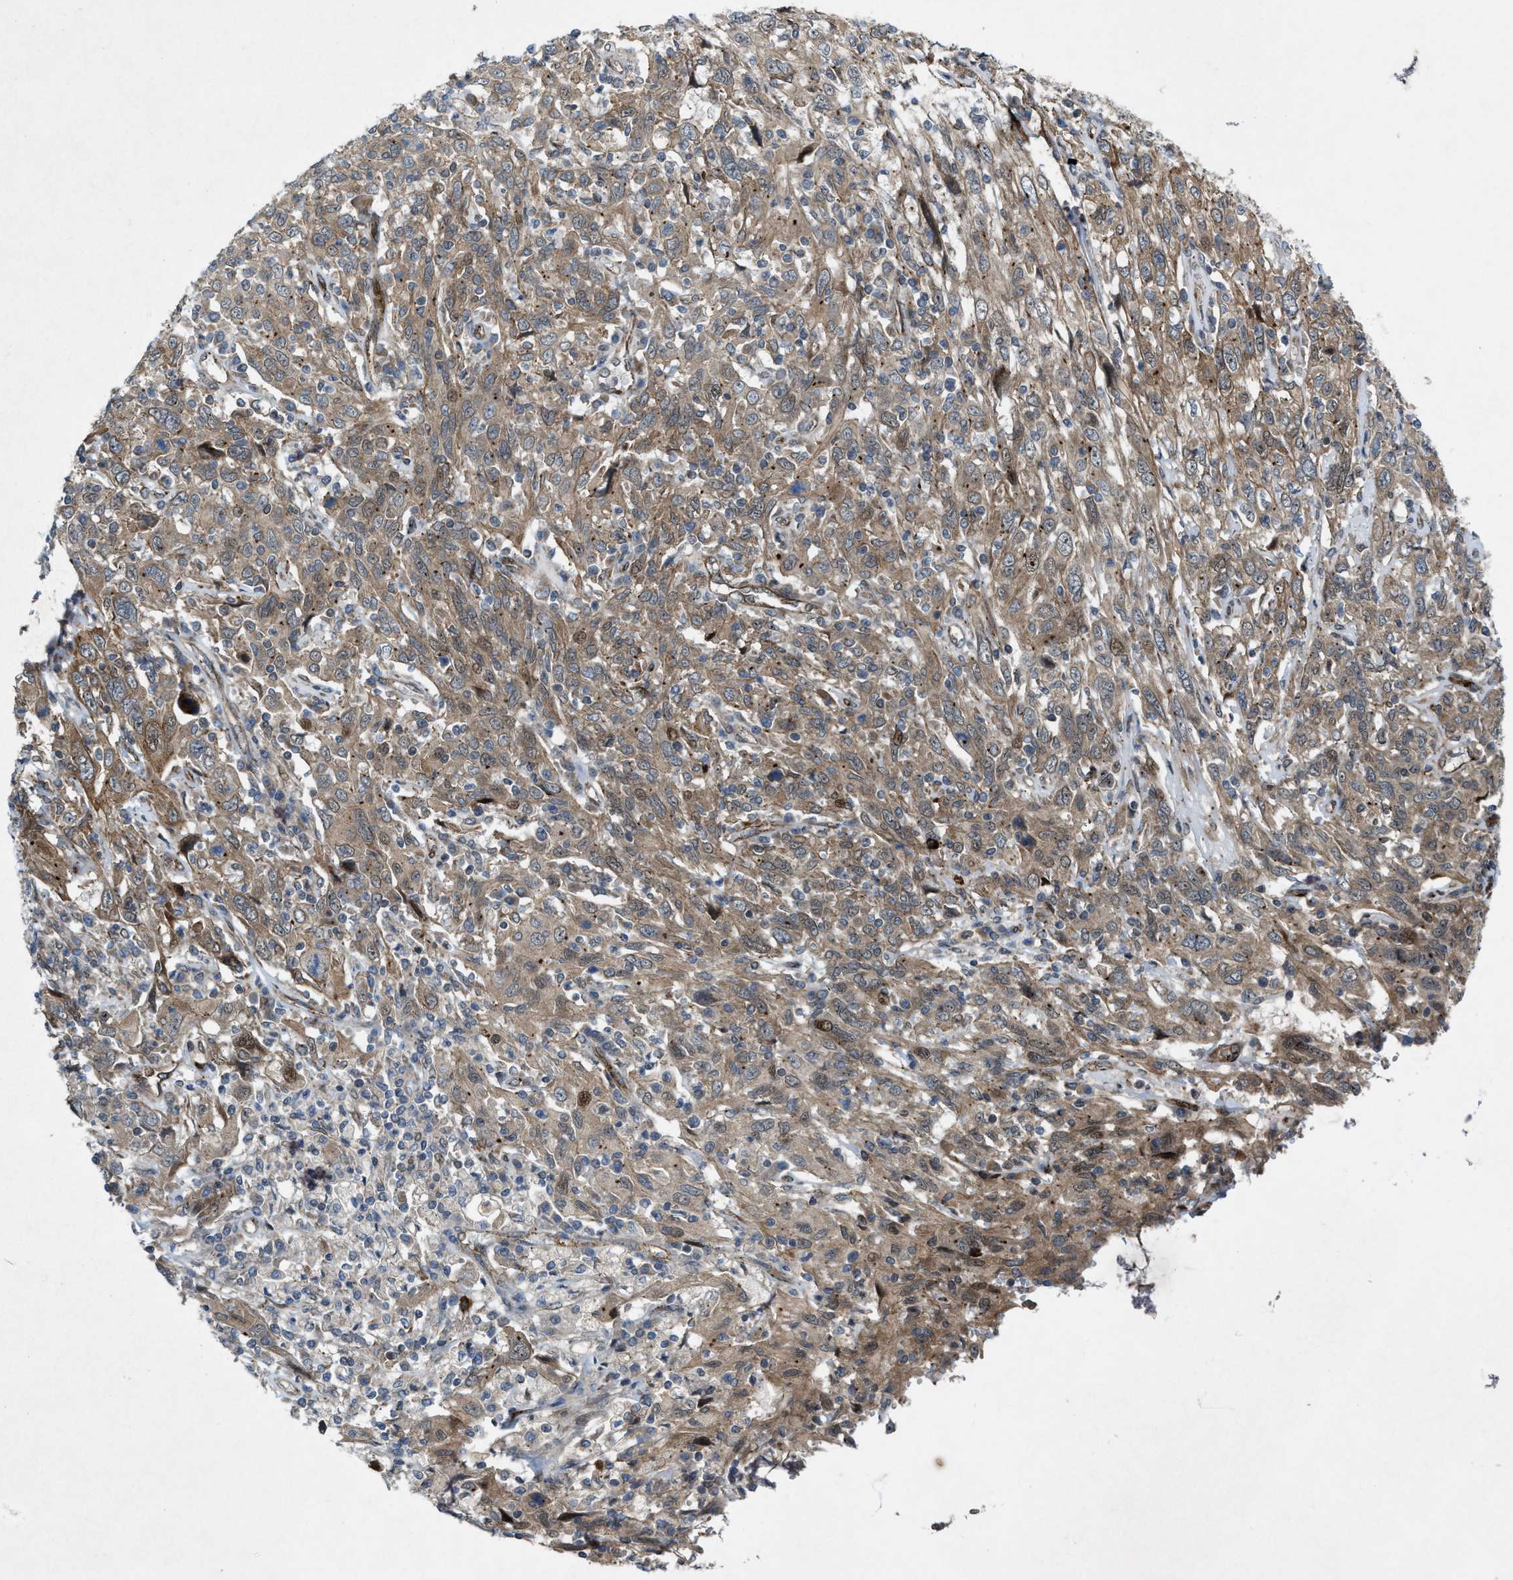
{"staining": {"intensity": "weak", "quantity": ">75%", "location": "cytoplasmic/membranous"}, "tissue": "cervical cancer", "cell_type": "Tumor cells", "image_type": "cancer", "snomed": [{"axis": "morphology", "description": "Squamous cell carcinoma, NOS"}, {"axis": "topography", "description": "Cervix"}], "caption": "Cervical cancer (squamous cell carcinoma) stained with a brown dye reveals weak cytoplasmic/membranous positive staining in about >75% of tumor cells.", "gene": "URGCP", "patient": {"sex": "female", "age": 46}}